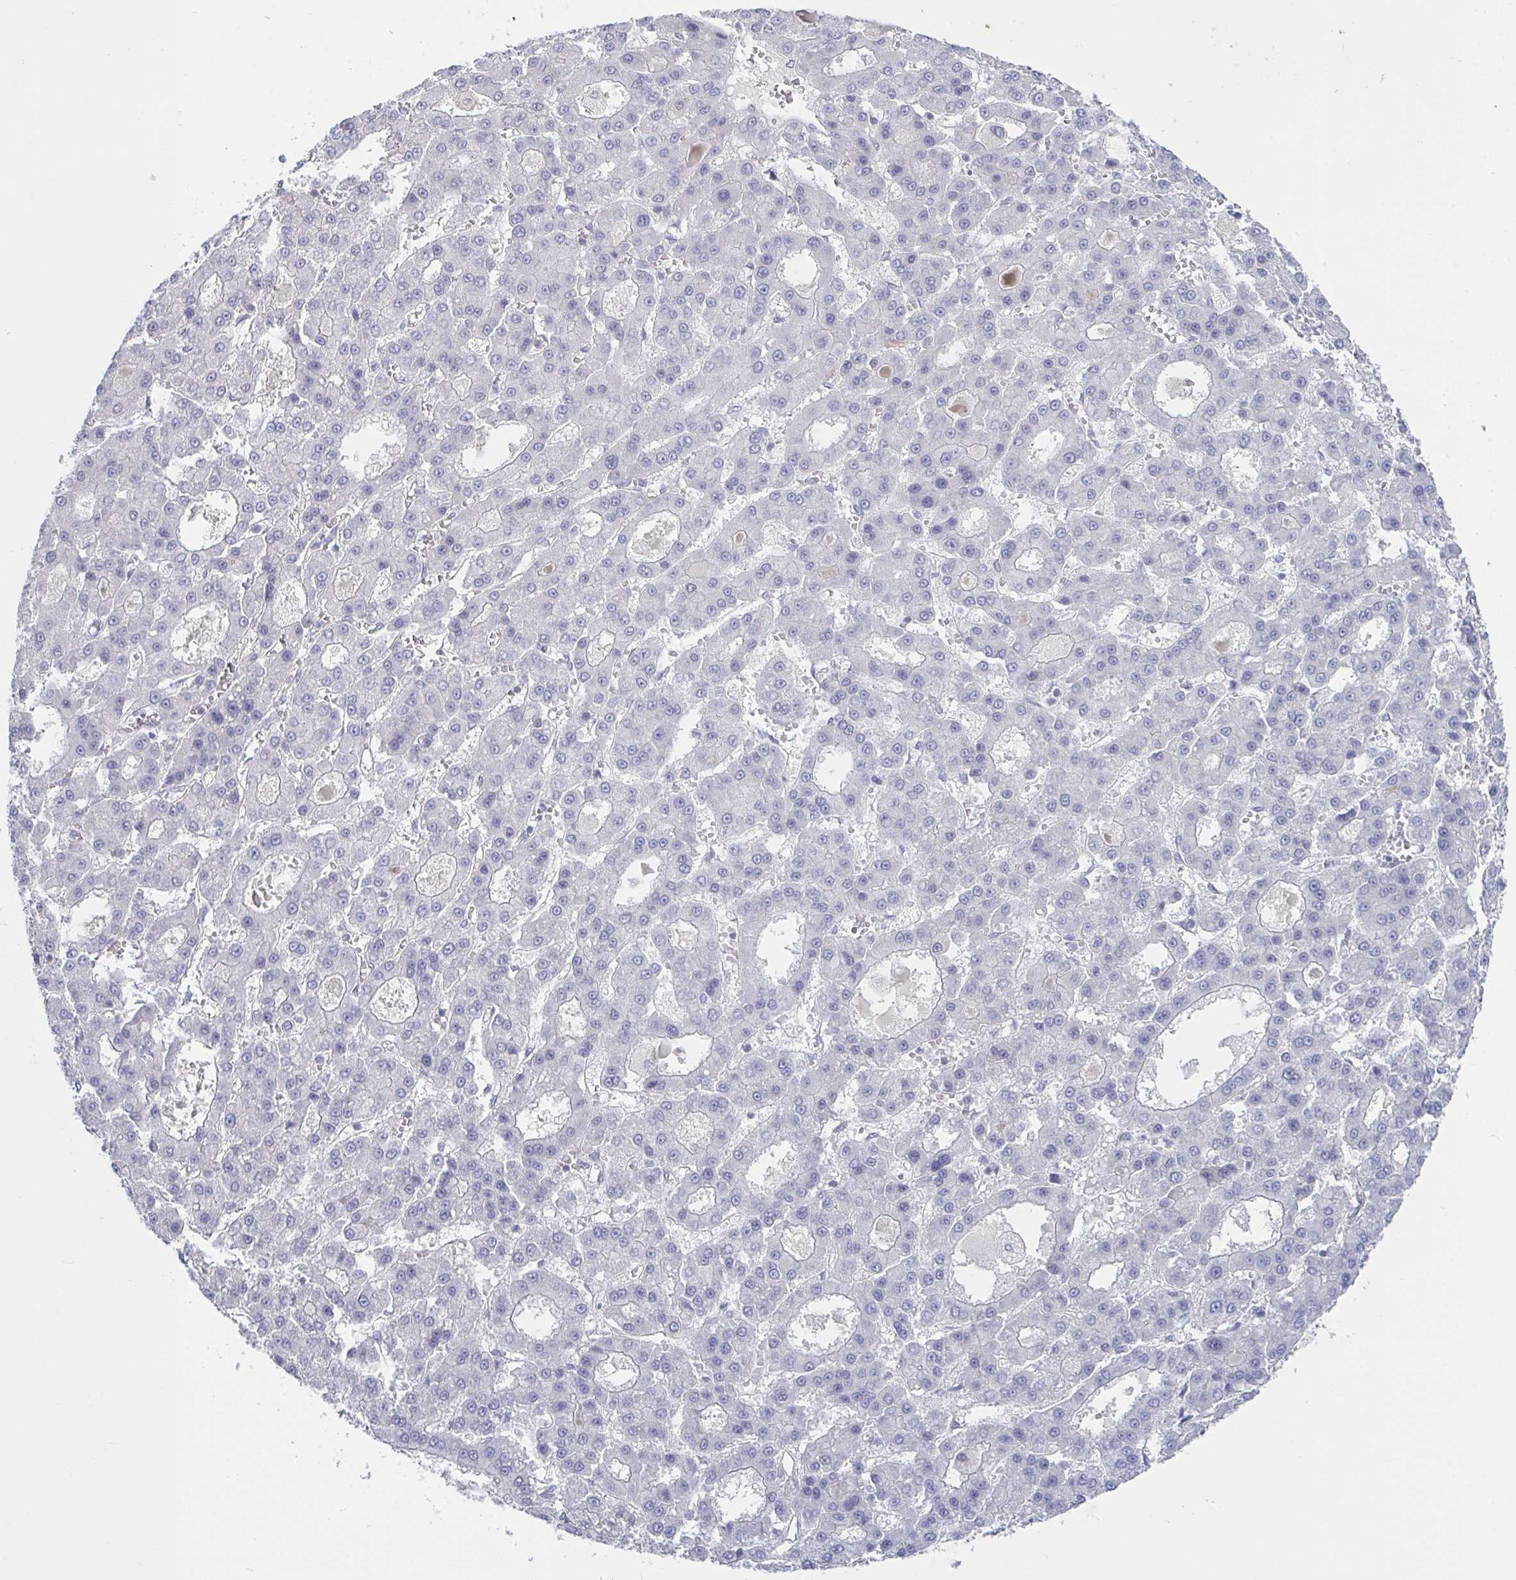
{"staining": {"intensity": "negative", "quantity": "none", "location": "none"}, "tissue": "liver cancer", "cell_type": "Tumor cells", "image_type": "cancer", "snomed": [{"axis": "morphology", "description": "Carcinoma, Hepatocellular, NOS"}, {"axis": "topography", "description": "Liver"}], "caption": "DAB immunohistochemical staining of hepatocellular carcinoma (liver) displays no significant positivity in tumor cells.", "gene": "STK26", "patient": {"sex": "male", "age": 70}}